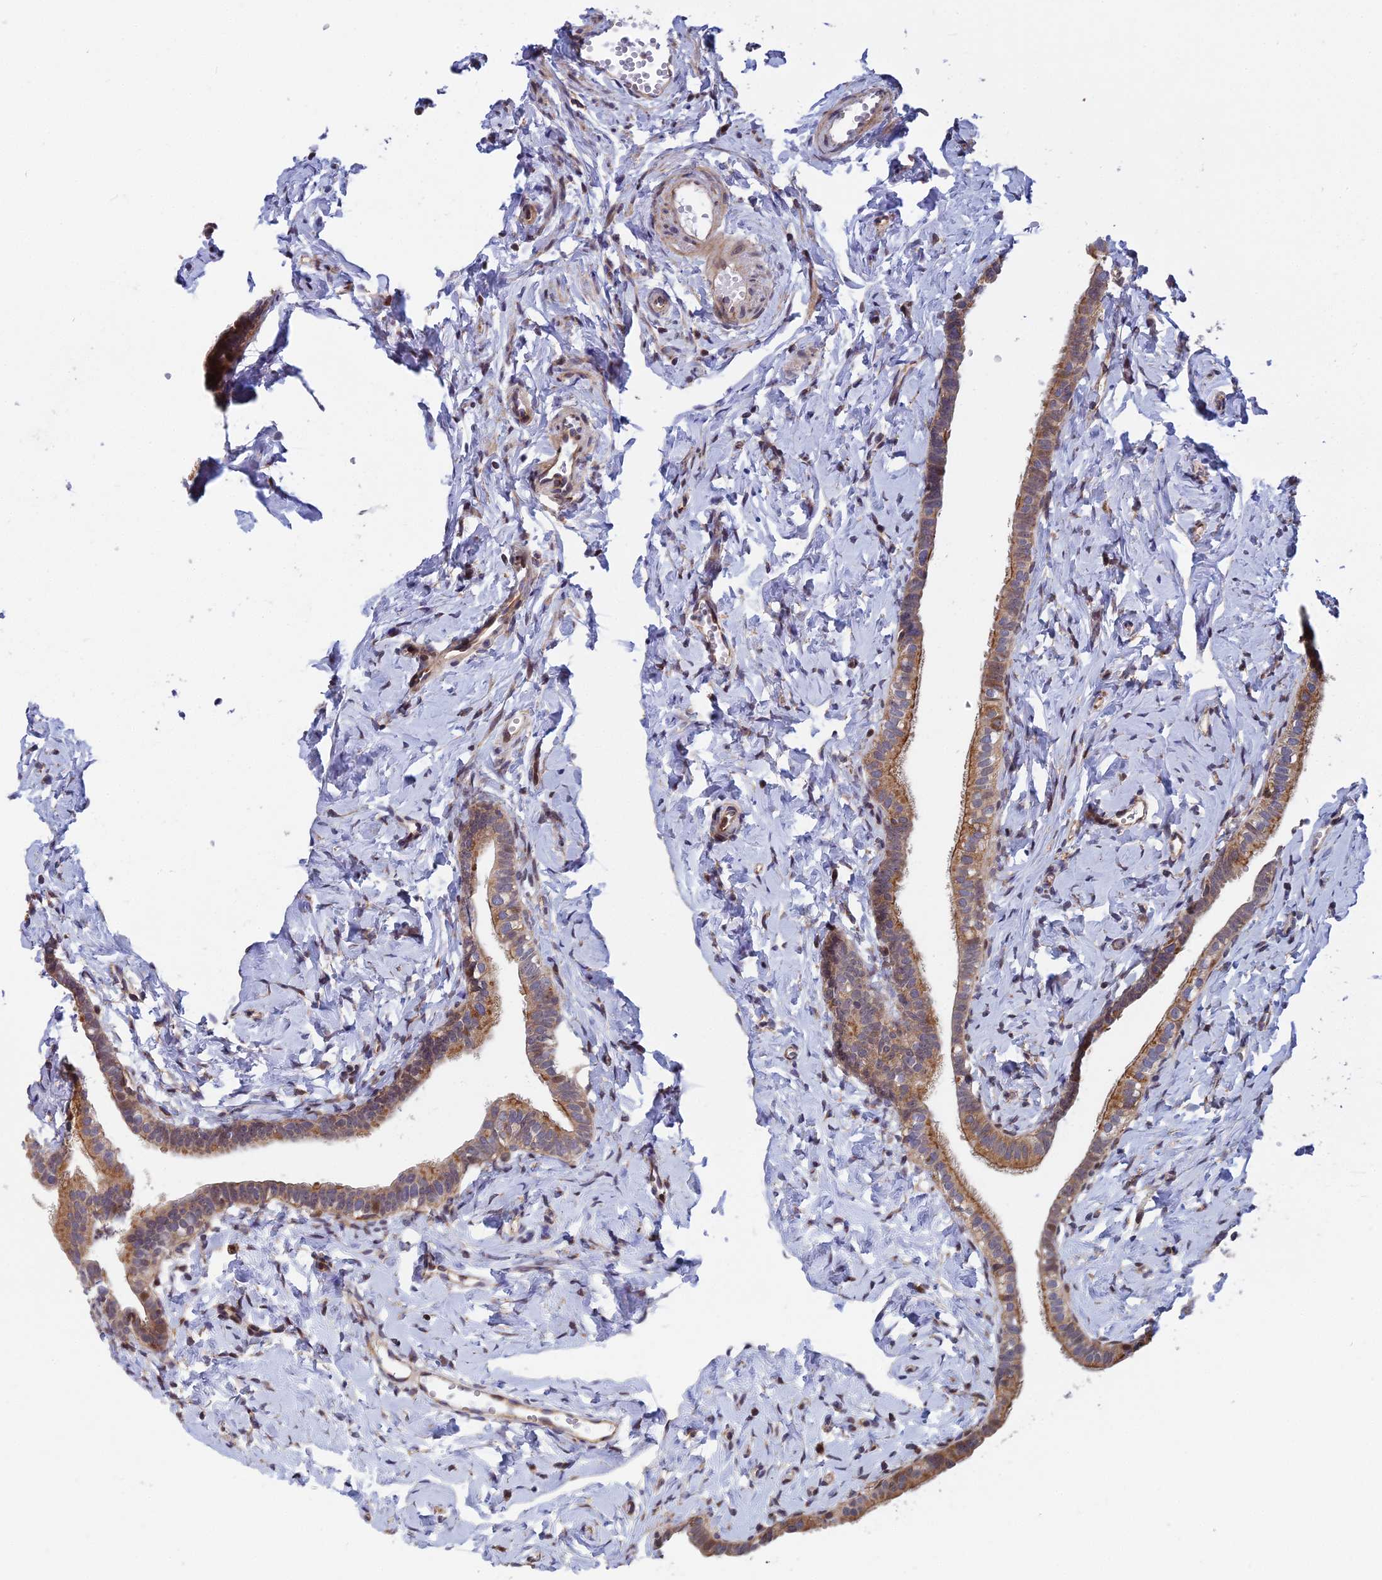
{"staining": {"intensity": "moderate", "quantity": ">75%", "location": "cytoplasmic/membranous"}, "tissue": "fallopian tube", "cell_type": "Glandular cells", "image_type": "normal", "snomed": [{"axis": "morphology", "description": "Normal tissue, NOS"}, {"axis": "topography", "description": "Fallopian tube"}], "caption": "This micrograph displays IHC staining of unremarkable human fallopian tube, with medium moderate cytoplasmic/membranous positivity in about >75% of glandular cells.", "gene": "COMMD2", "patient": {"sex": "female", "age": 66}}